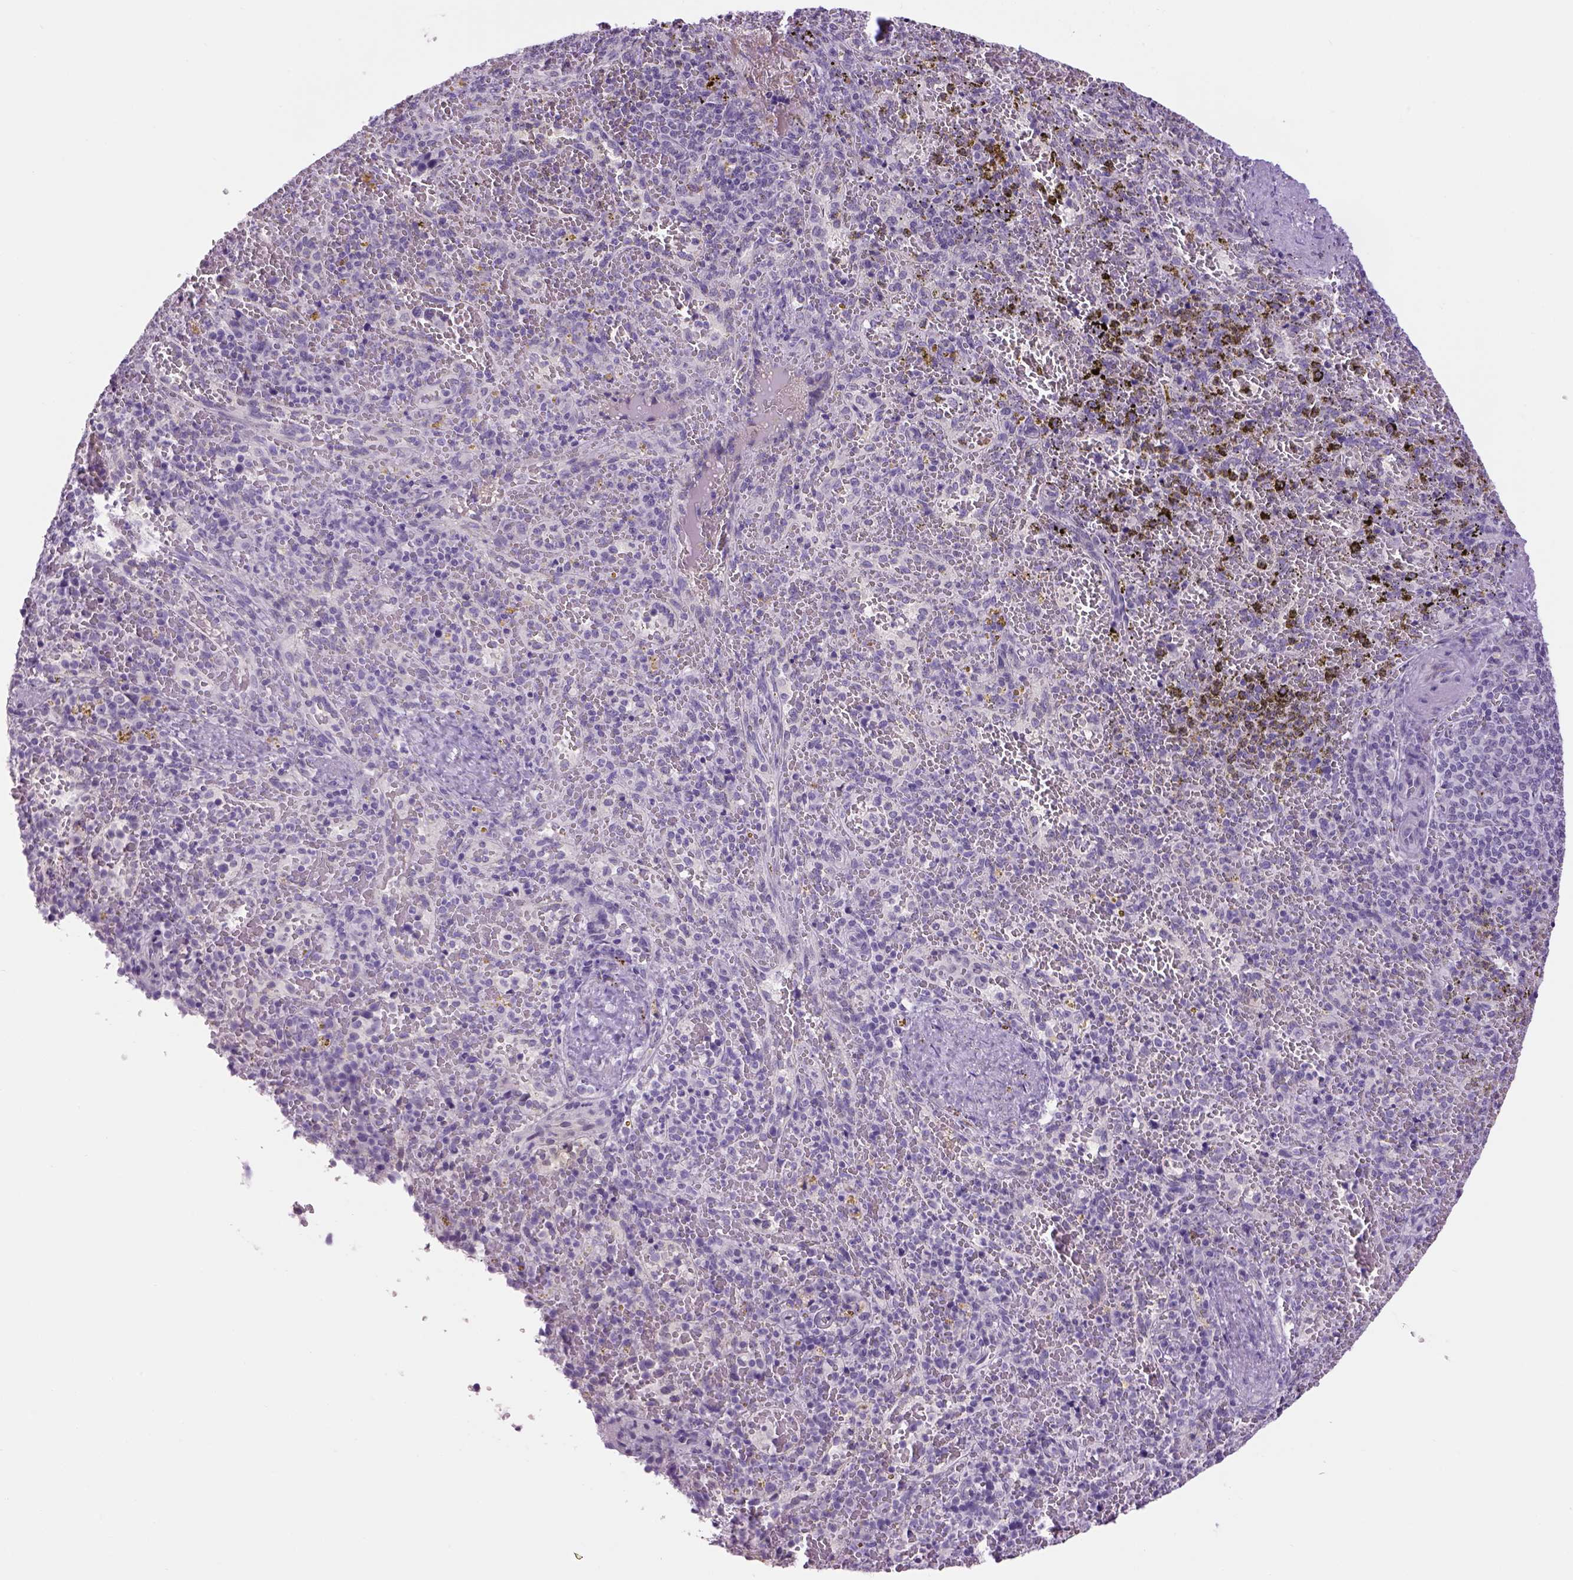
{"staining": {"intensity": "negative", "quantity": "none", "location": "none"}, "tissue": "spleen", "cell_type": "Cells in red pulp", "image_type": "normal", "snomed": [{"axis": "morphology", "description": "Normal tissue, NOS"}, {"axis": "topography", "description": "Spleen"}], "caption": "Cells in red pulp show no significant protein staining in unremarkable spleen. (DAB (3,3'-diaminobenzidine) IHC with hematoxylin counter stain).", "gene": "DBH", "patient": {"sex": "female", "age": 50}}